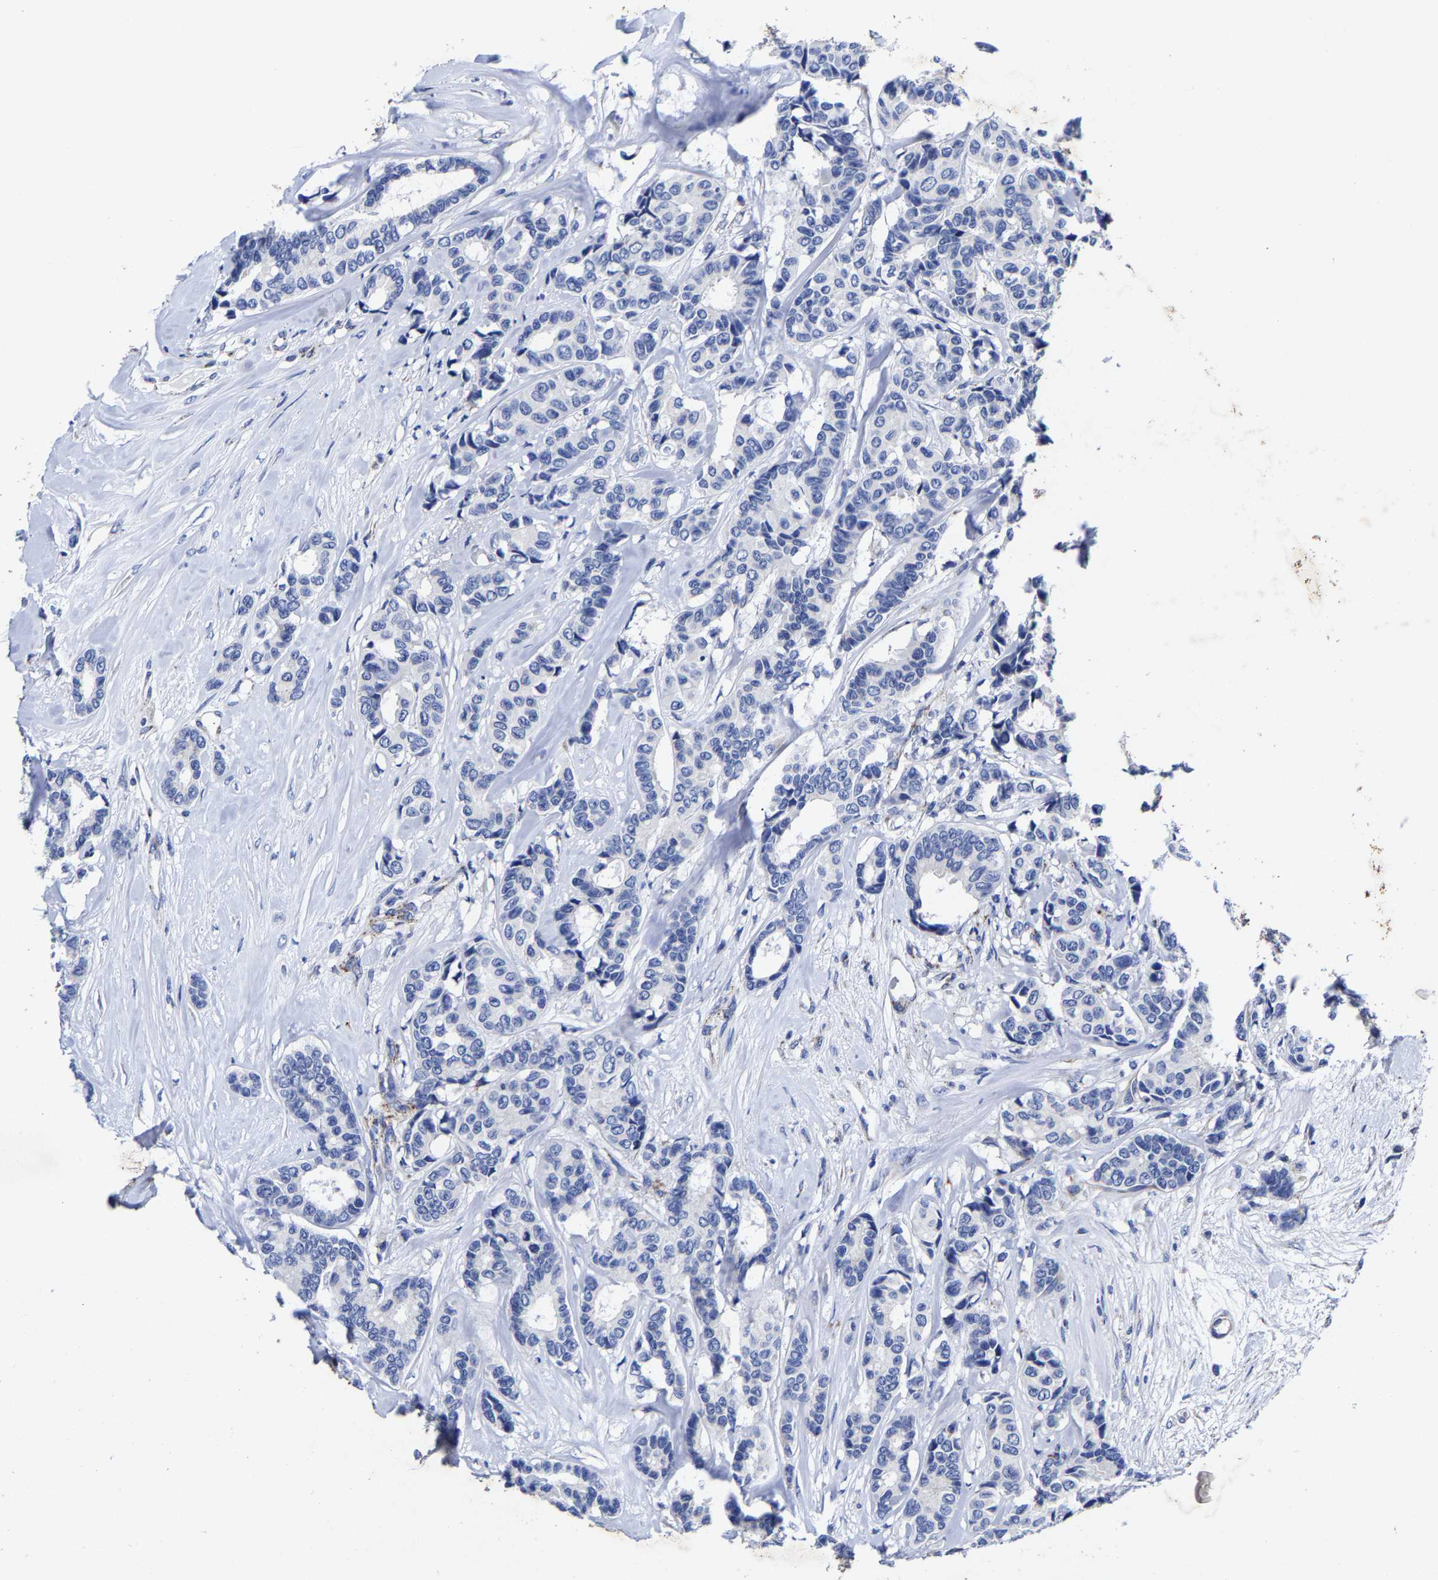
{"staining": {"intensity": "negative", "quantity": "none", "location": "none"}, "tissue": "breast cancer", "cell_type": "Tumor cells", "image_type": "cancer", "snomed": [{"axis": "morphology", "description": "Duct carcinoma"}, {"axis": "topography", "description": "Breast"}], "caption": "Immunohistochemistry (IHC) of human breast infiltrating ductal carcinoma displays no expression in tumor cells.", "gene": "AASS", "patient": {"sex": "female", "age": 87}}